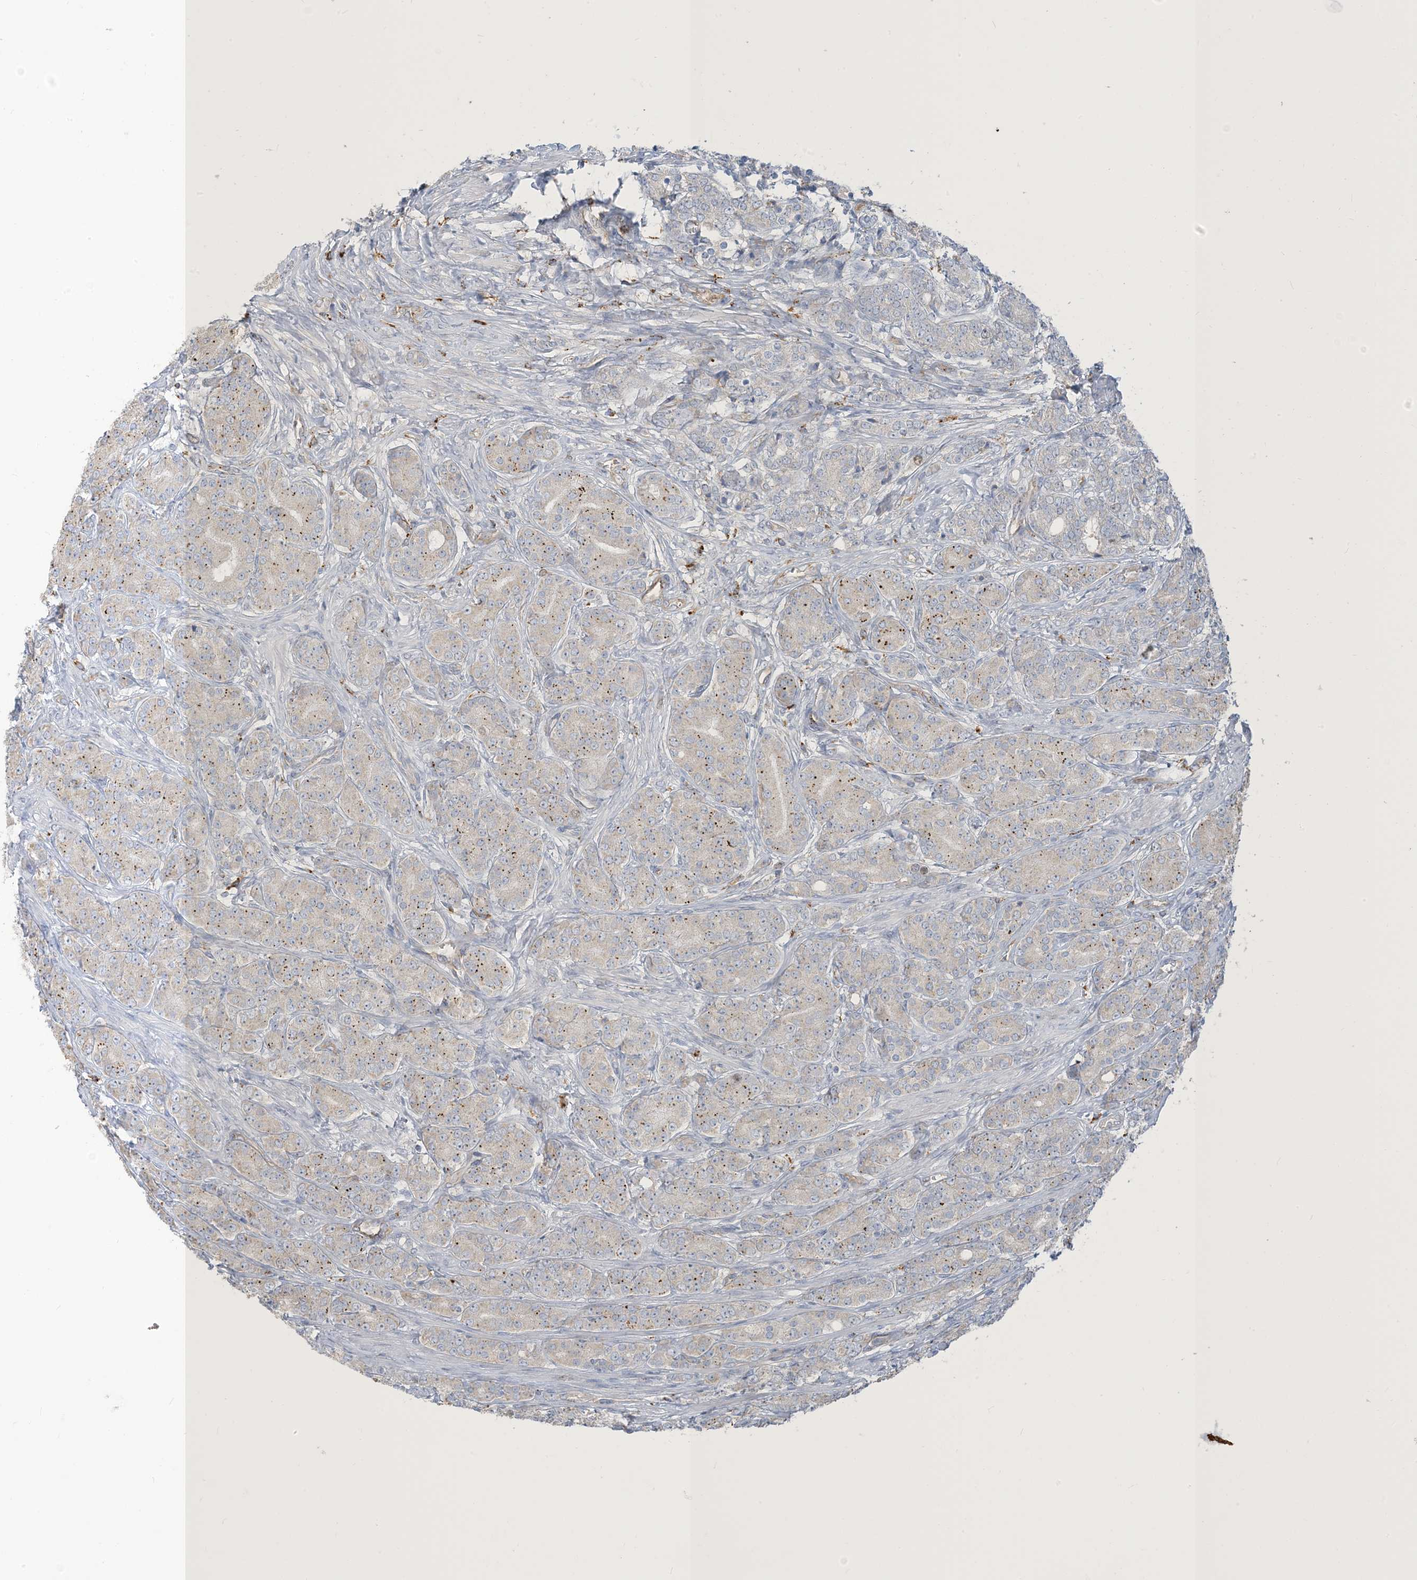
{"staining": {"intensity": "moderate", "quantity": "<25%", "location": "cytoplasmic/membranous"}, "tissue": "prostate cancer", "cell_type": "Tumor cells", "image_type": "cancer", "snomed": [{"axis": "morphology", "description": "Adenocarcinoma, High grade"}, {"axis": "topography", "description": "Prostate"}], "caption": "This photomicrograph shows prostate high-grade adenocarcinoma stained with immunohistochemistry to label a protein in brown. The cytoplasmic/membranous of tumor cells show moderate positivity for the protein. Nuclei are counter-stained blue.", "gene": "PEAR1", "patient": {"sex": "male", "age": 62}}